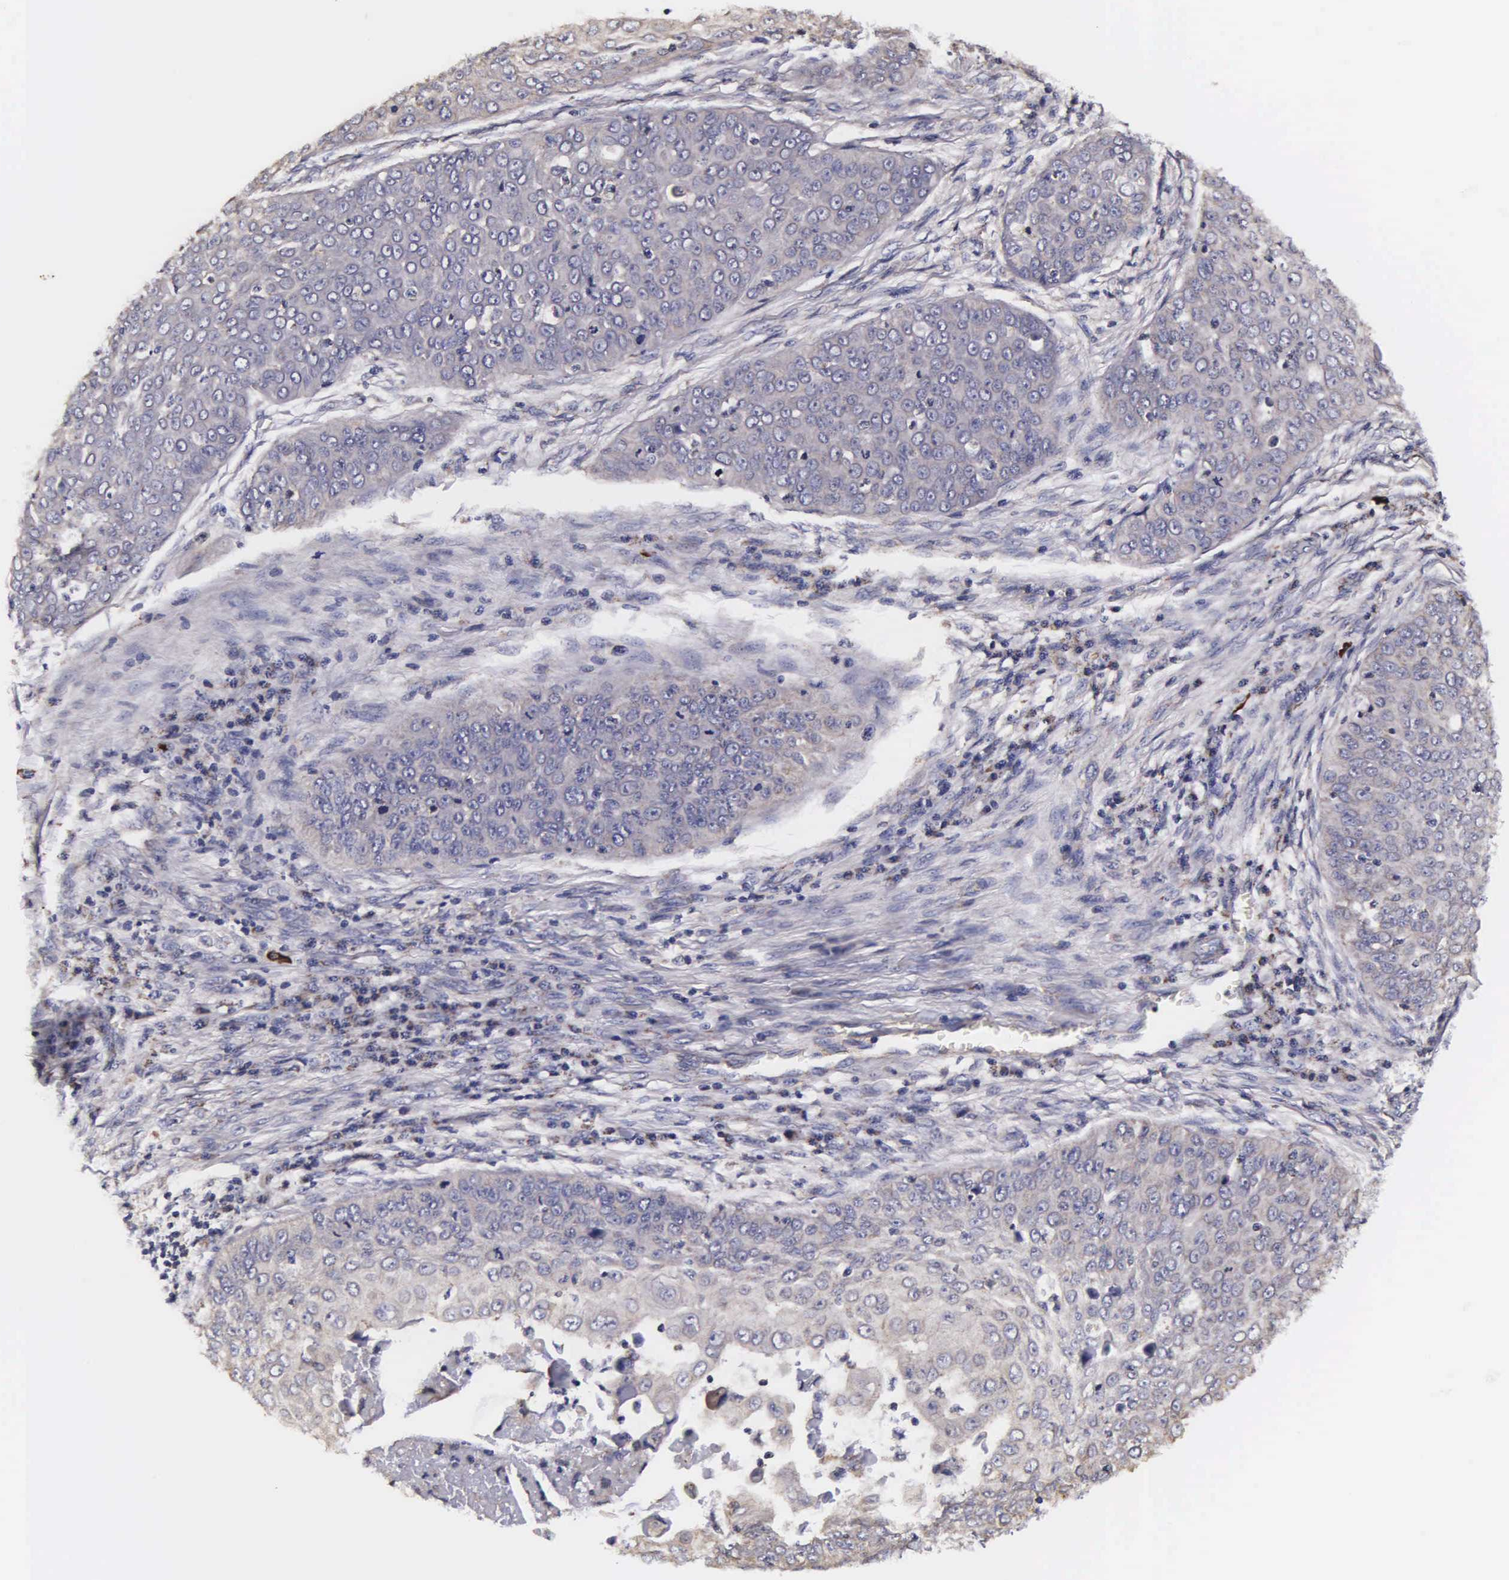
{"staining": {"intensity": "weak", "quantity": "25%-75%", "location": "cytoplasmic/membranous"}, "tissue": "skin cancer", "cell_type": "Tumor cells", "image_type": "cancer", "snomed": [{"axis": "morphology", "description": "Squamous cell carcinoma, NOS"}, {"axis": "topography", "description": "Skin"}], "caption": "DAB (3,3'-diaminobenzidine) immunohistochemical staining of squamous cell carcinoma (skin) exhibits weak cytoplasmic/membranous protein staining in about 25%-75% of tumor cells. (DAB = brown stain, brightfield microscopy at high magnification).", "gene": "PSMA3", "patient": {"sex": "male", "age": 82}}